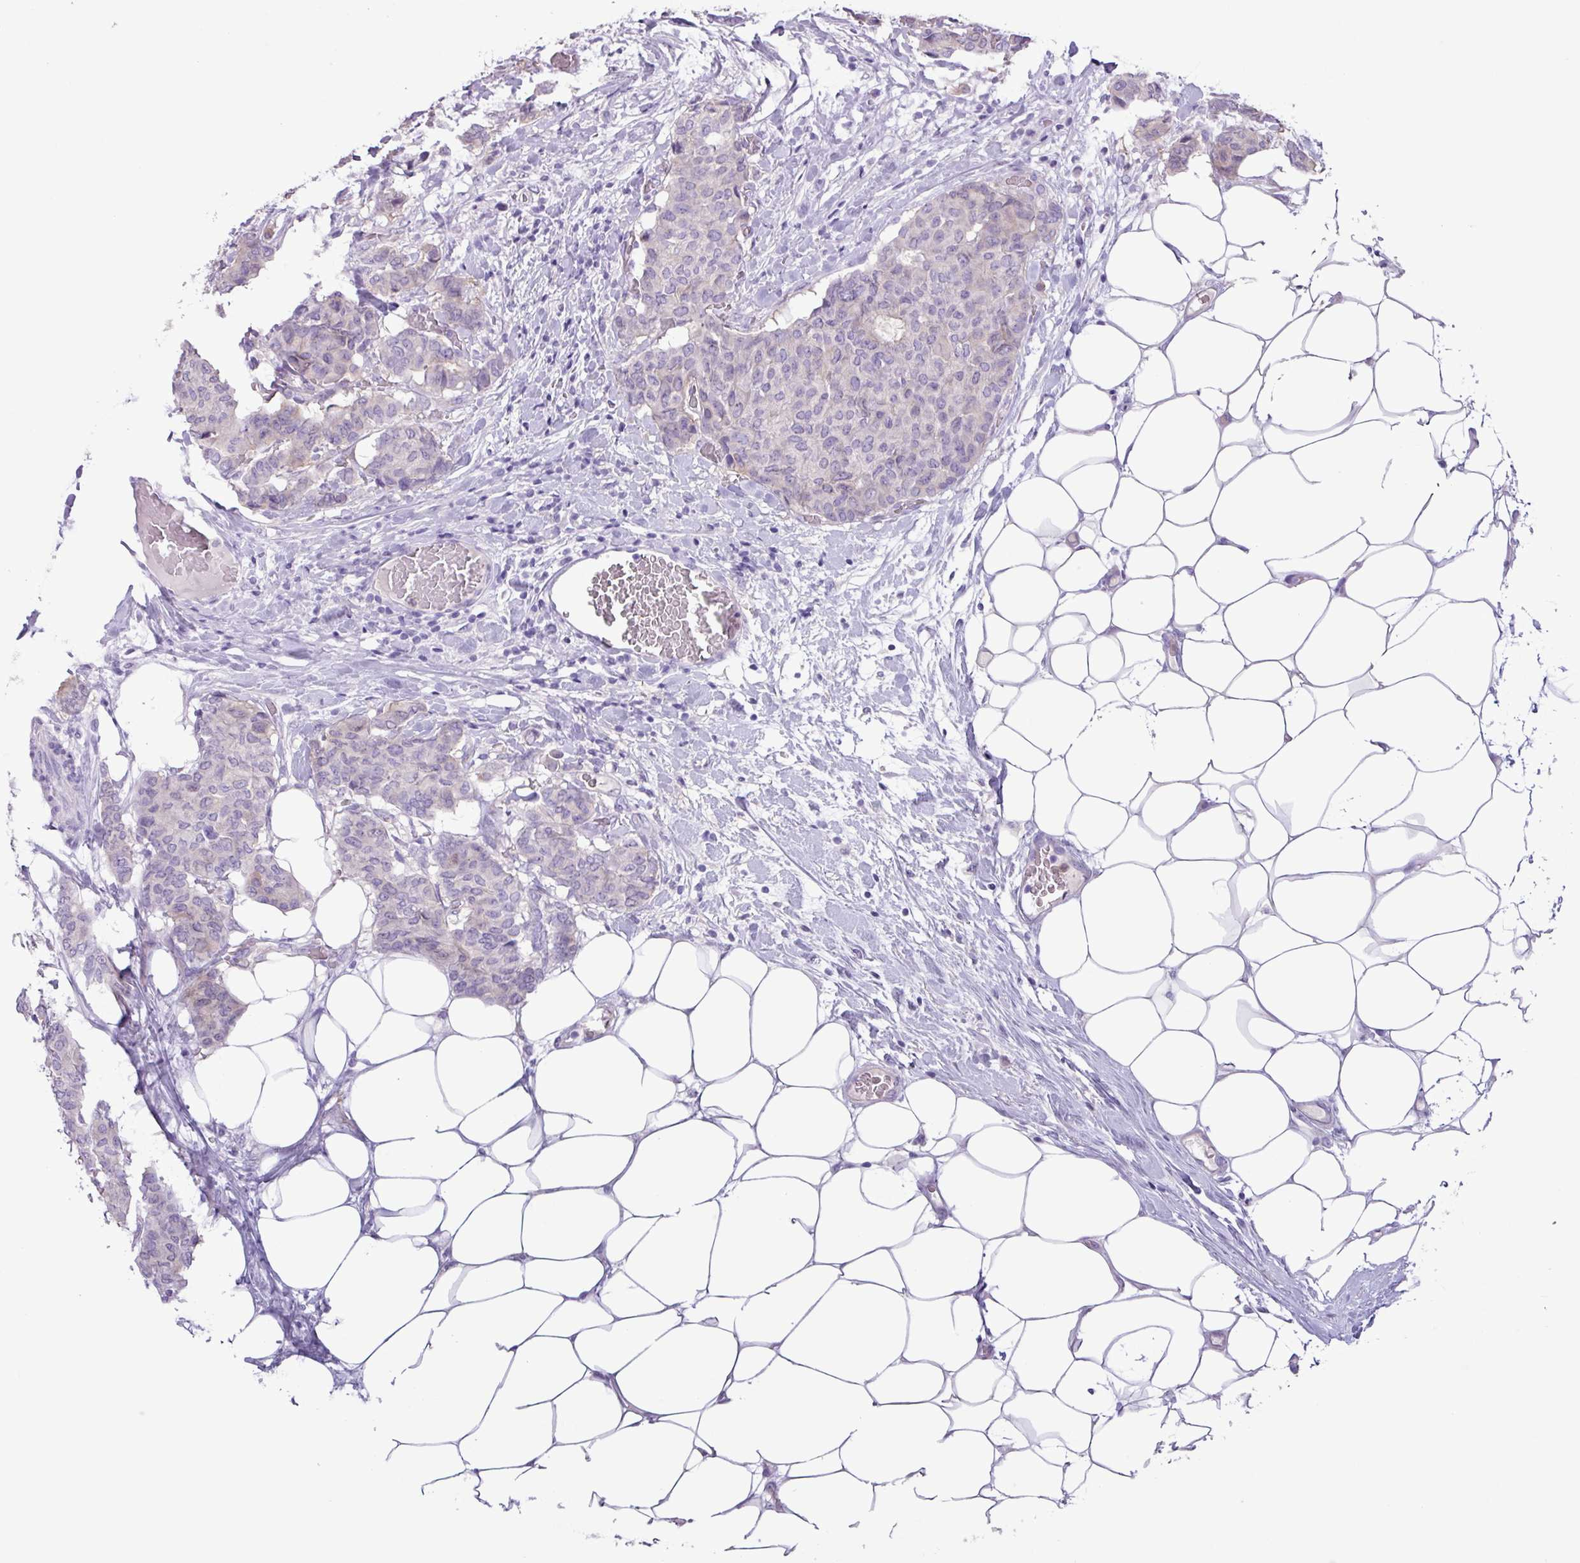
{"staining": {"intensity": "negative", "quantity": "none", "location": "none"}, "tissue": "breast cancer", "cell_type": "Tumor cells", "image_type": "cancer", "snomed": [{"axis": "morphology", "description": "Duct carcinoma"}, {"axis": "topography", "description": "Breast"}], "caption": "Tumor cells show no significant staining in intraductal carcinoma (breast).", "gene": "CYSTM1", "patient": {"sex": "female", "age": 75}}